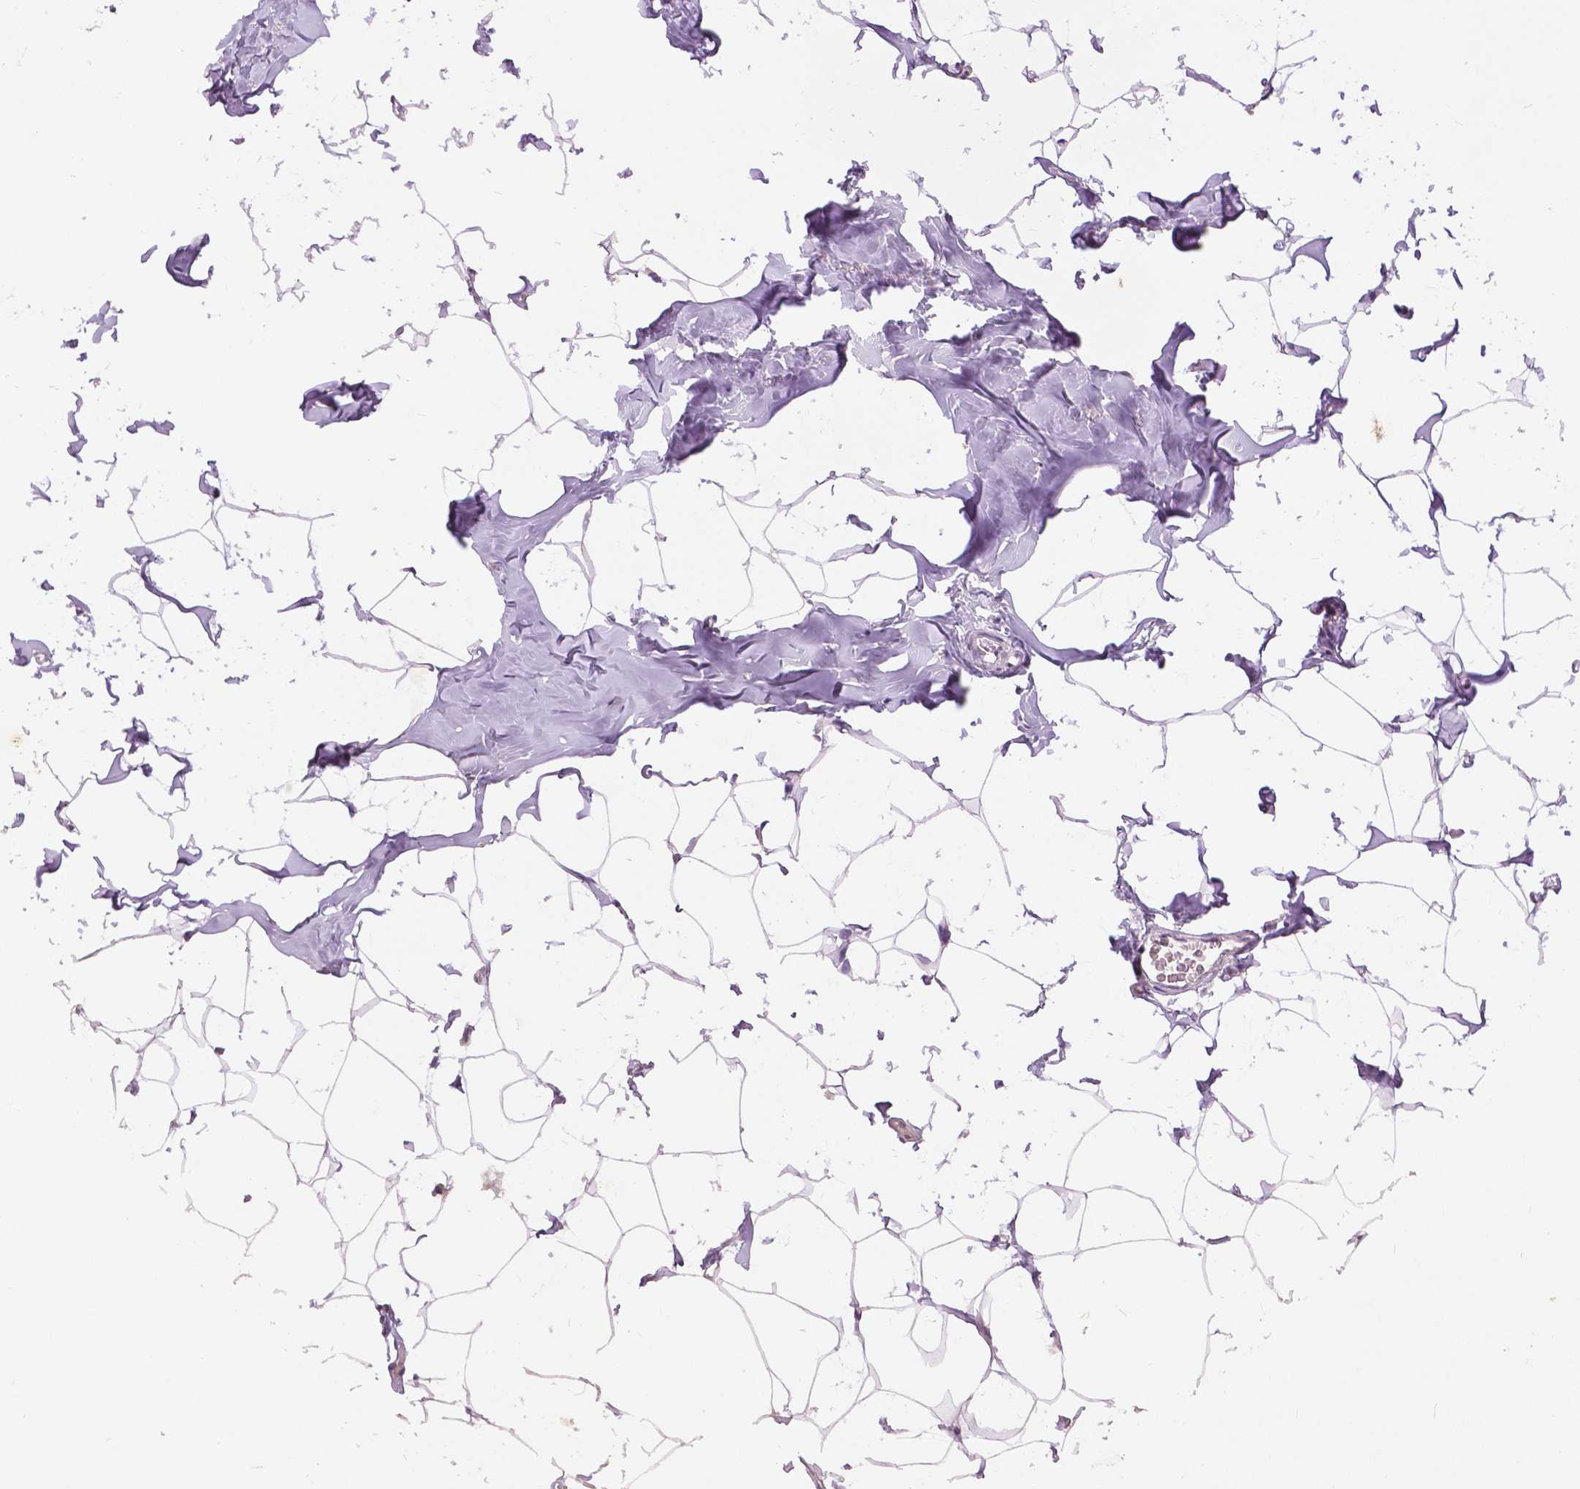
{"staining": {"intensity": "negative", "quantity": "none", "location": "none"}, "tissue": "breast", "cell_type": "Adipocytes", "image_type": "normal", "snomed": [{"axis": "morphology", "description": "Normal tissue, NOS"}, {"axis": "topography", "description": "Breast"}], "caption": "This is an IHC micrograph of unremarkable human breast. There is no staining in adipocytes.", "gene": "GRIN2A", "patient": {"sex": "female", "age": 32}}